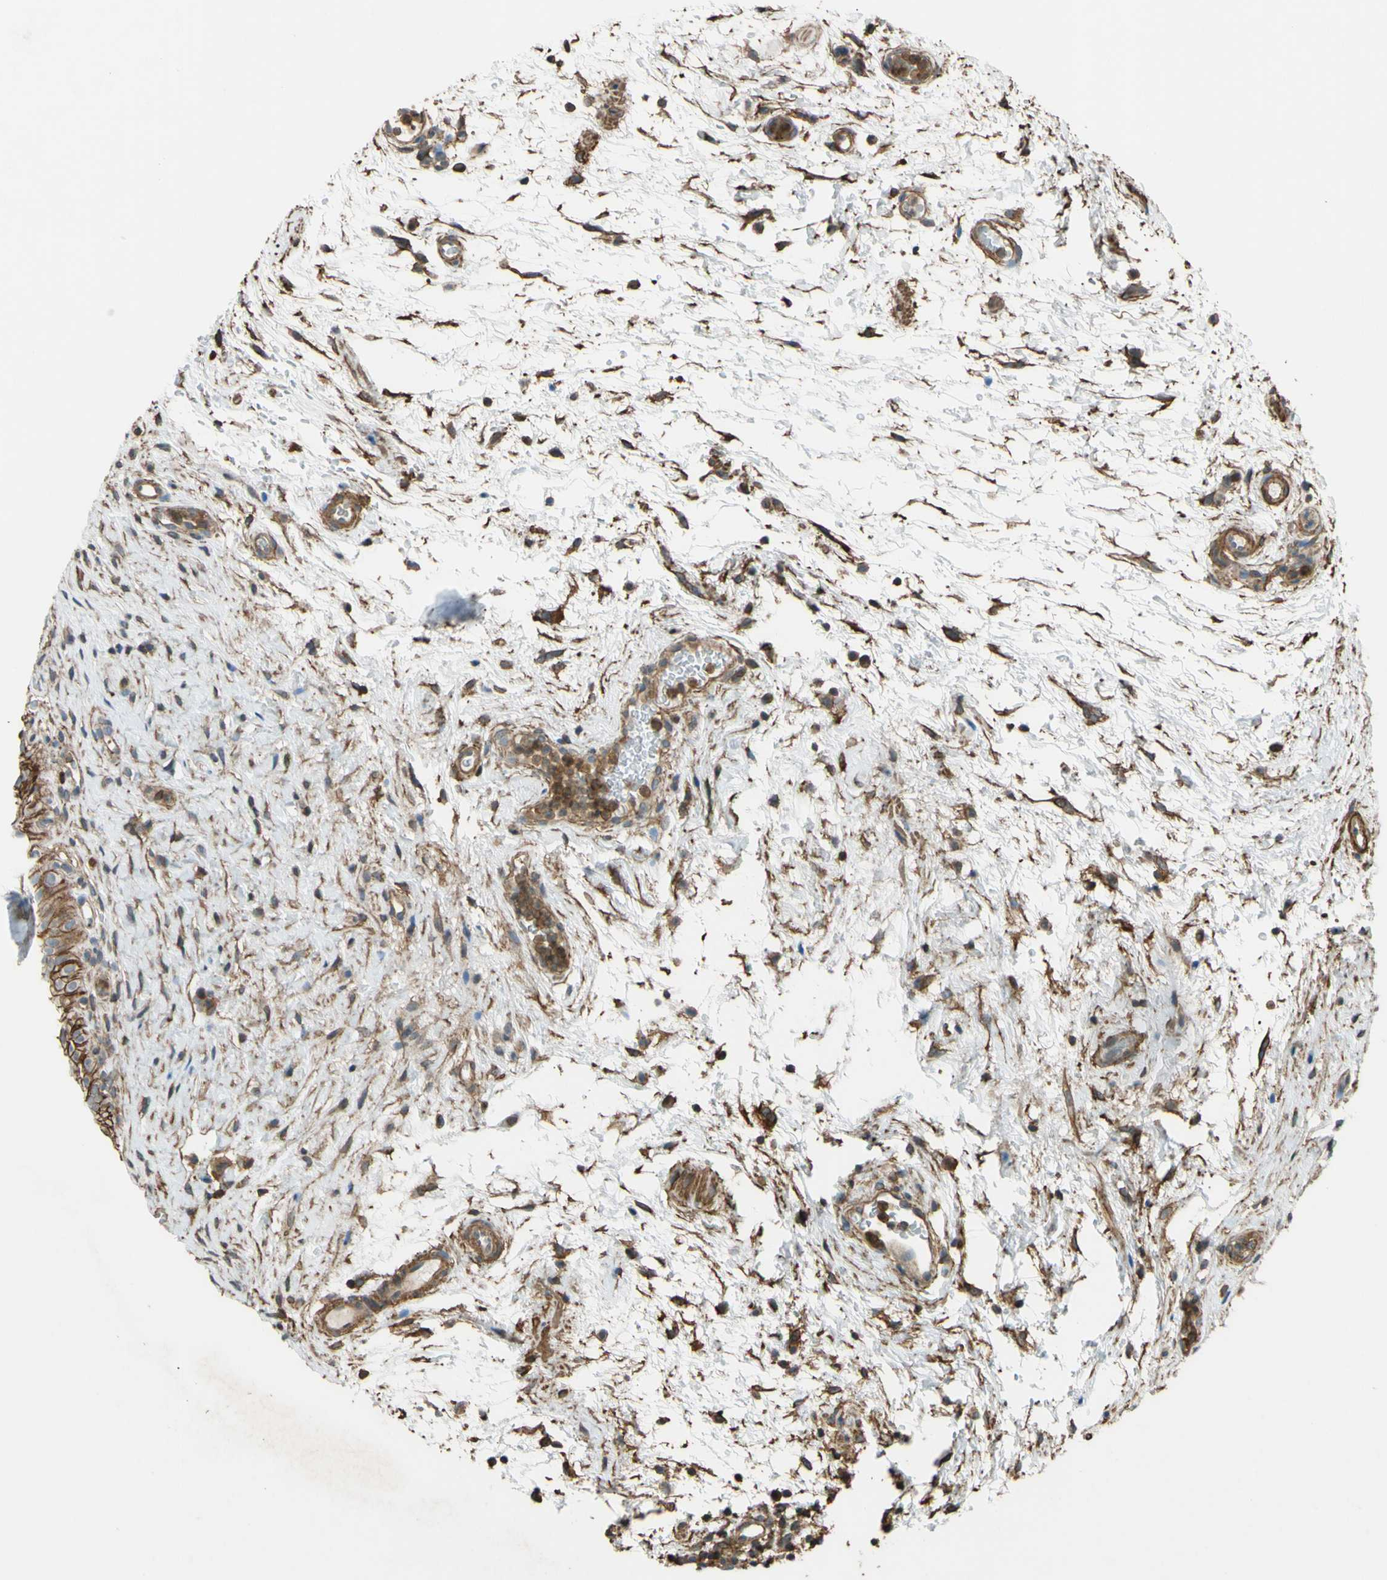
{"staining": {"intensity": "moderate", "quantity": ">75%", "location": "cytoplasmic/membranous"}, "tissue": "urinary bladder", "cell_type": "Urothelial cells", "image_type": "normal", "snomed": [{"axis": "morphology", "description": "Normal tissue, NOS"}, {"axis": "morphology", "description": "Urothelial carcinoma, High grade"}, {"axis": "topography", "description": "Urinary bladder"}], "caption": "IHC (DAB) staining of unremarkable human urinary bladder displays moderate cytoplasmic/membranous protein positivity in approximately >75% of urothelial cells.", "gene": "ADD3", "patient": {"sex": "male", "age": 46}}